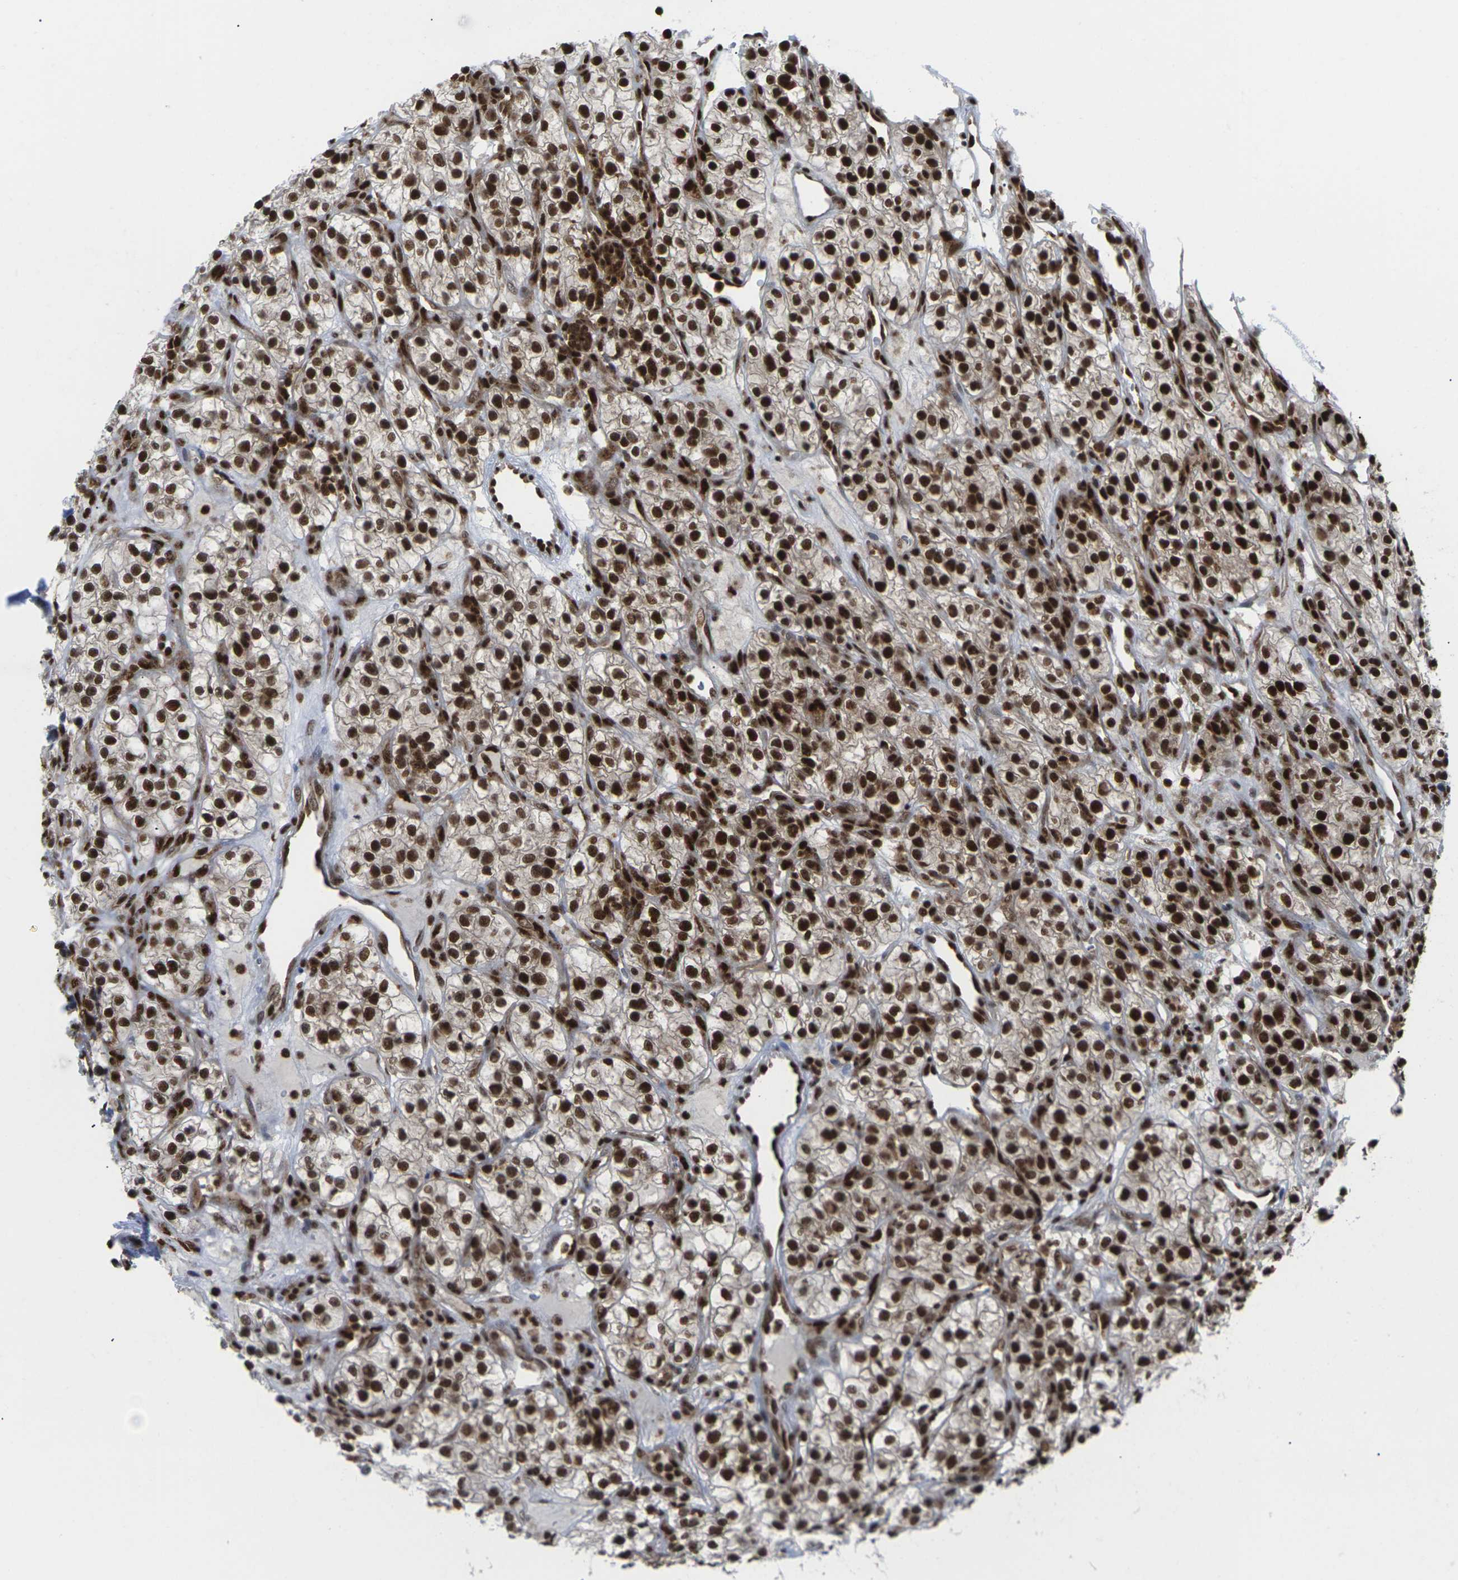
{"staining": {"intensity": "strong", "quantity": ">75%", "location": "nuclear"}, "tissue": "renal cancer", "cell_type": "Tumor cells", "image_type": "cancer", "snomed": [{"axis": "morphology", "description": "Adenocarcinoma, NOS"}, {"axis": "topography", "description": "Kidney"}], "caption": "Immunohistochemistry photomicrograph of neoplastic tissue: renal cancer stained using immunohistochemistry (IHC) demonstrates high levels of strong protein expression localized specifically in the nuclear of tumor cells, appearing as a nuclear brown color.", "gene": "MAGOH", "patient": {"sex": "female", "age": 57}}